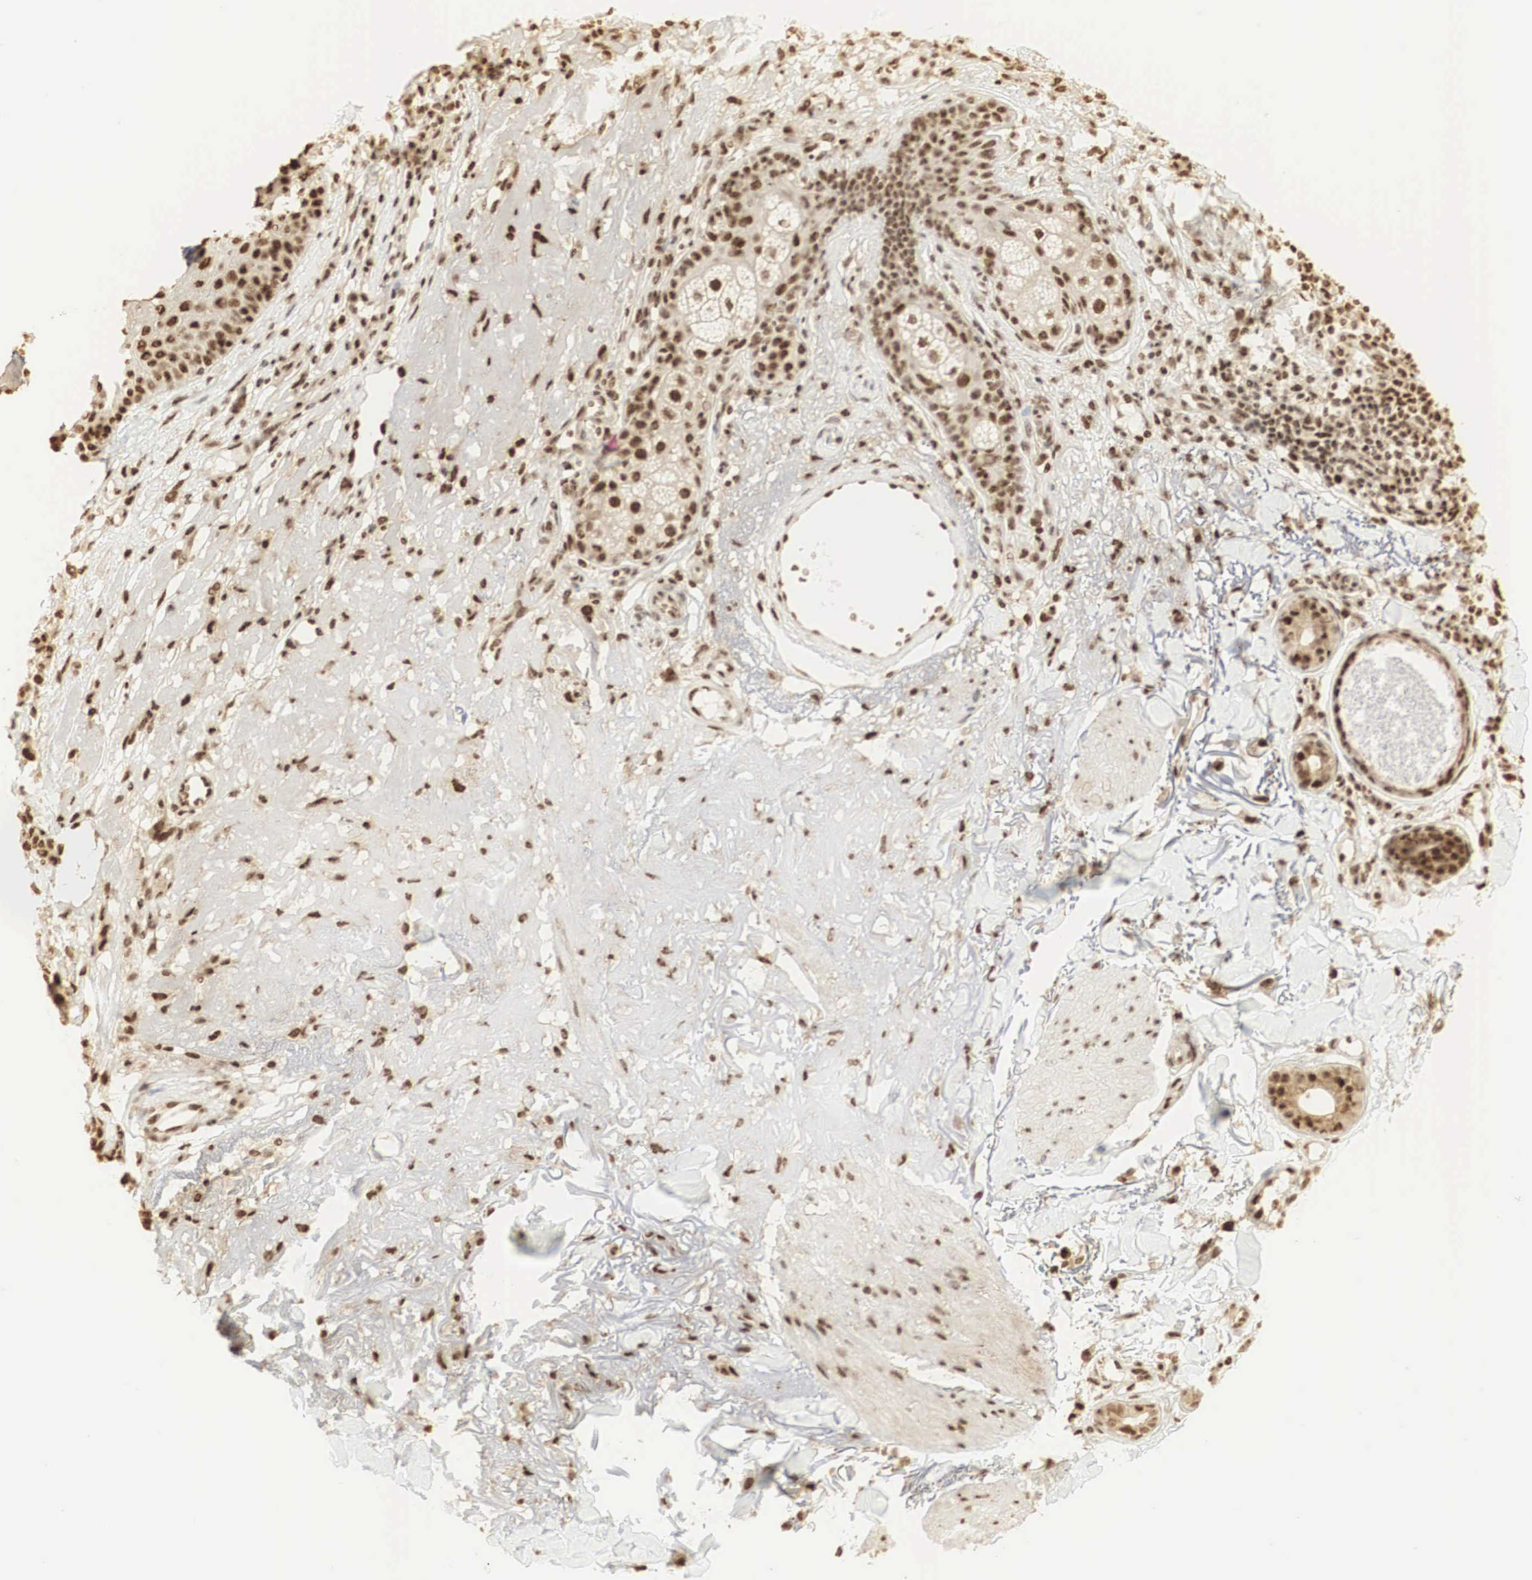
{"staining": {"intensity": "moderate", "quantity": ">75%", "location": "cytoplasmic/membranous,nuclear"}, "tissue": "skin cancer", "cell_type": "Tumor cells", "image_type": "cancer", "snomed": [{"axis": "morphology", "description": "Squamous cell carcinoma, NOS"}, {"axis": "topography", "description": "Skin"}], "caption": "Immunohistochemistry (DAB) staining of human skin squamous cell carcinoma displays moderate cytoplasmic/membranous and nuclear protein staining in about >75% of tumor cells.", "gene": "RNF113A", "patient": {"sex": "male", "age": 77}}